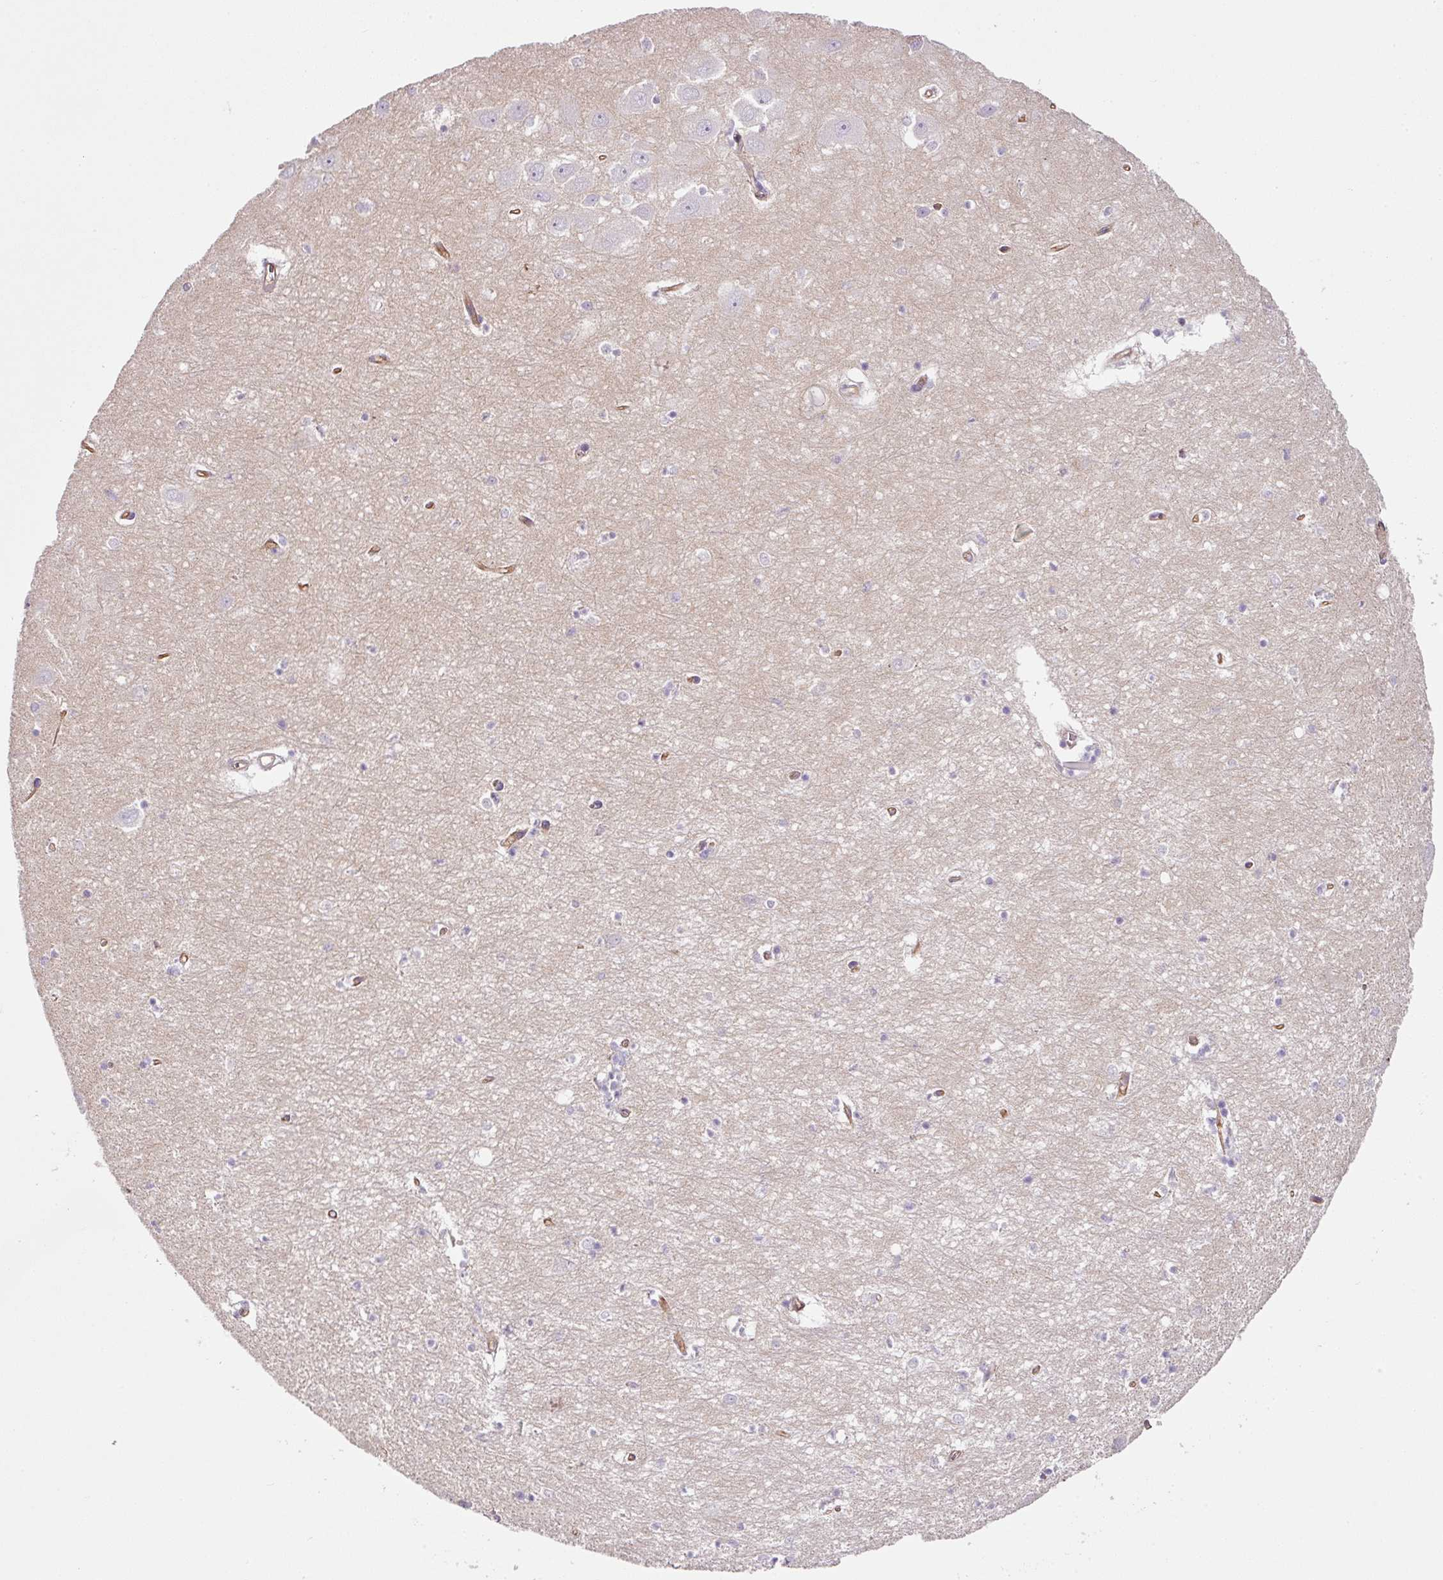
{"staining": {"intensity": "negative", "quantity": "none", "location": "none"}, "tissue": "hippocampus", "cell_type": "Glial cells", "image_type": "normal", "snomed": [{"axis": "morphology", "description": "Normal tissue, NOS"}, {"axis": "topography", "description": "Hippocampus"}], "caption": "Immunohistochemistry photomicrograph of benign hippocampus: hippocampus stained with DAB (3,3'-diaminobenzidine) shows no significant protein positivity in glial cells.", "gene": "SOS2", "patient": {"sex": "female", "age": 64}}